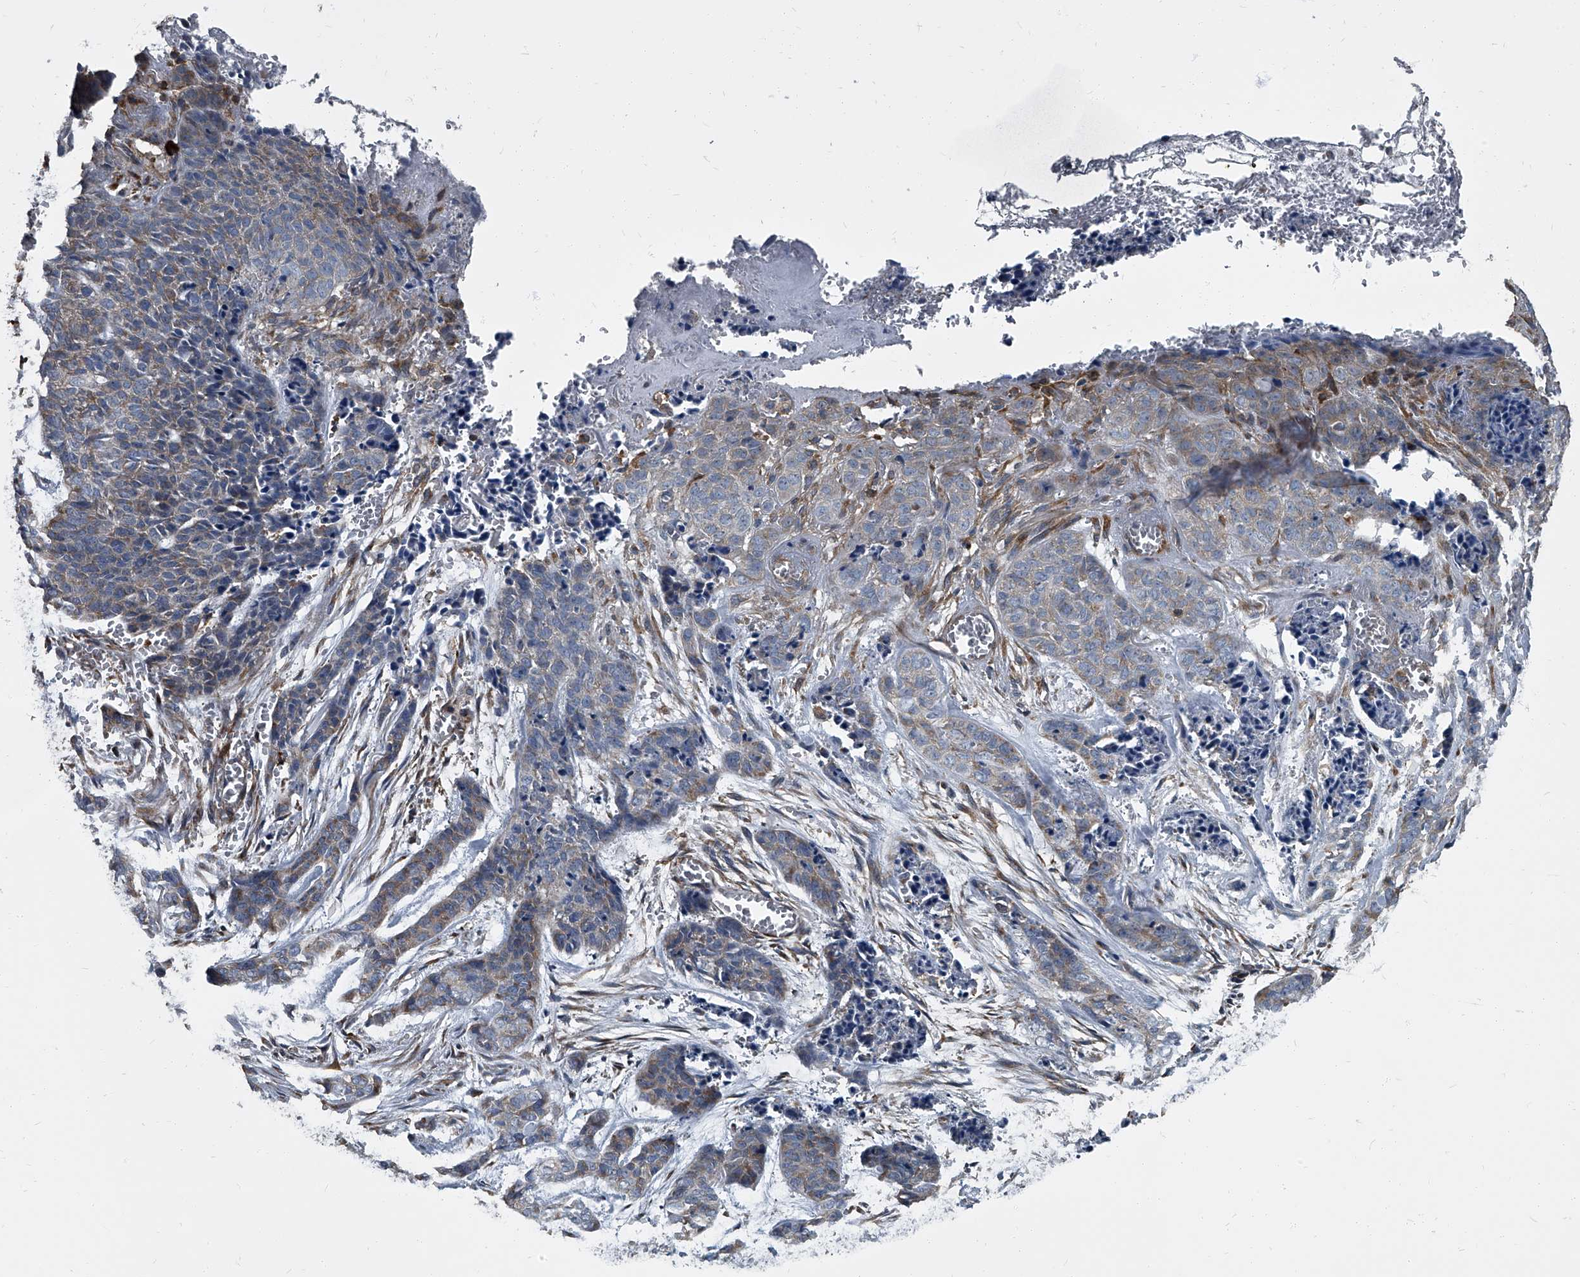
{"staining": {"intensity": "weak", "quantity": ">75%", "location": "cytoplasmic/membranous"}, "tissue": "skin cancer", "cell_type": "Tumor cells", "image_type": "cancer", "snomed": [{"axis": "morphology", "description": "Basal cell carcinoma"}, {"axis": "topography", "description": "Skin"}], "caption": "IHC histopathology image of human skin cancer stained for a protein (brown), which shows low levels of weak cytoplasmic/membranous positivity in about >75% of tumor cells.", "gene": "CDV3", "patient": {"sex": "female", "age": 64}}